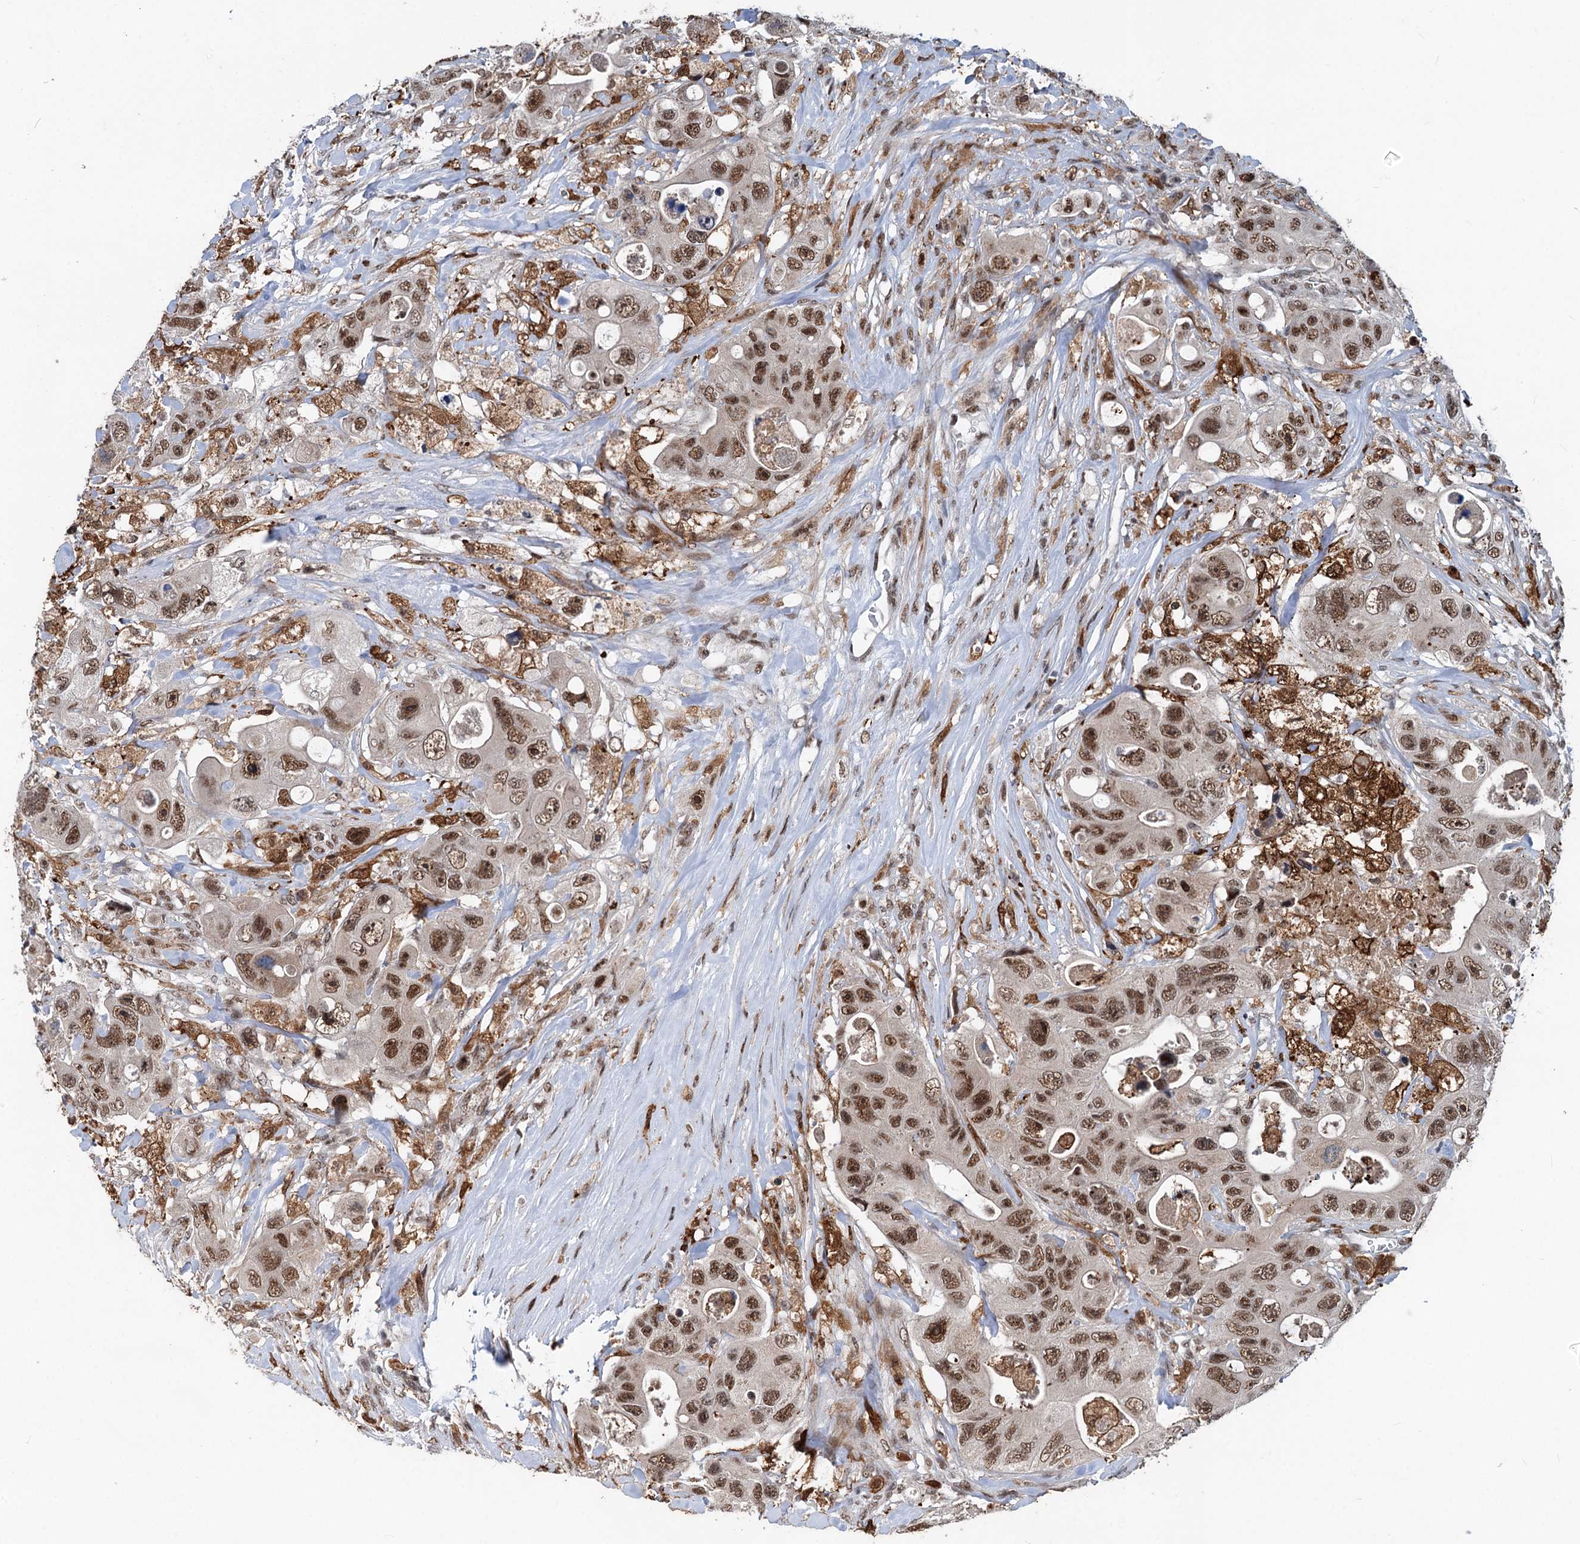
{"staining": {"intensity": "moderate", "quantity": ">75%", "location": "nuclear"}, "tissue": "colorectal cancer", "cell_type": "Tumor cells", "image_type": "cancer", "snomed": [{"axis": "morphology", "description": "Adenocarcinoma, NOS"}, {"axis": "topography", "description": "Colon"}], "caption": "Colorectal adenocarcinoma was stained to show a protein in brown. There is medium levels of moderate nuclear staining in about >75% of tumor cells. (IHC, brightfield microscopy, high magnification).", "gene": "PHF8", "patient": {"sex": "female", "age": 46}}